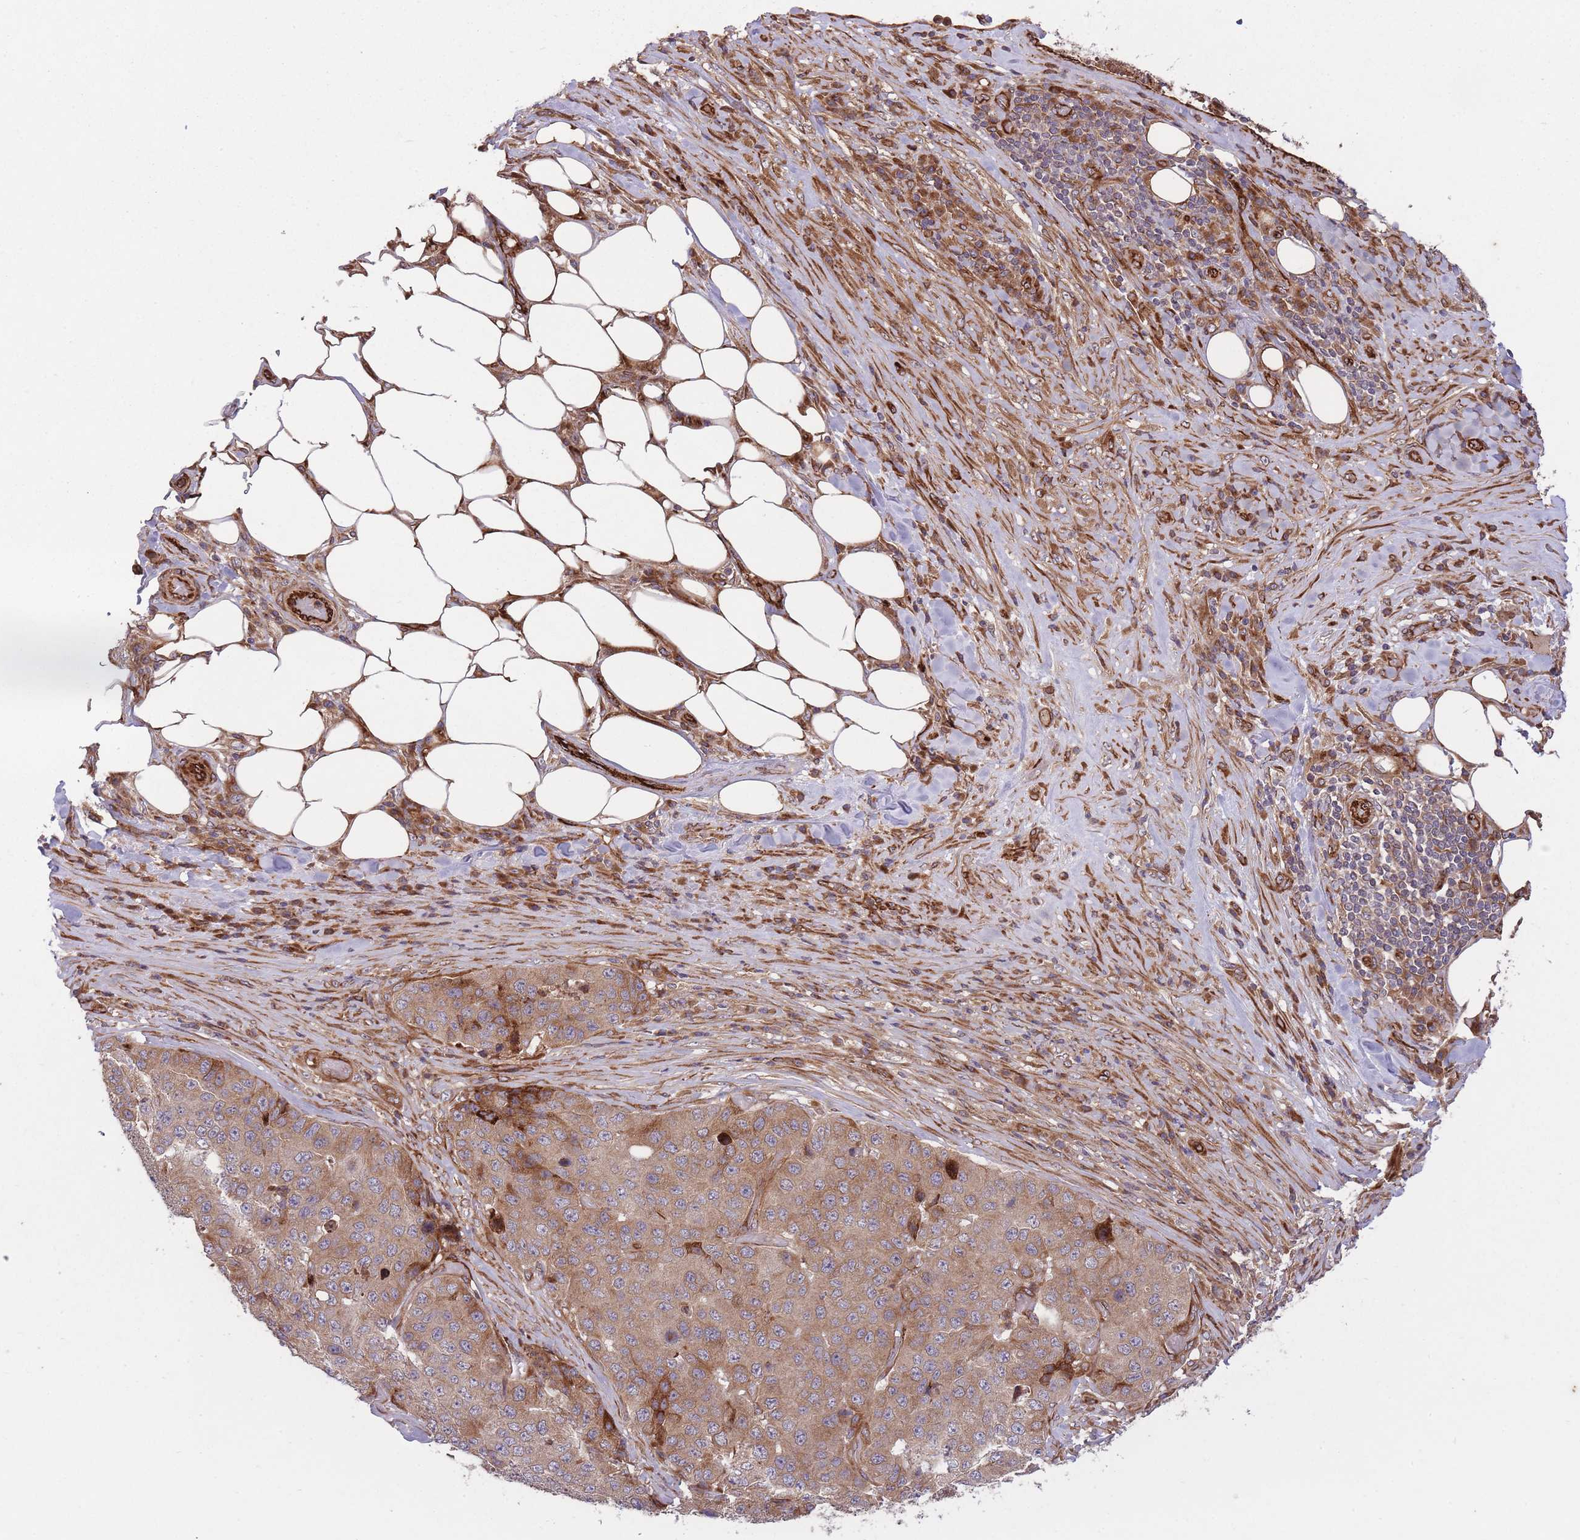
{"staining": {"intensity": "moderate", "quantity": ">75%", "location": "cytoplasmic/membranous"}, "tissue": "stomach cancer", "cell_type": "Tumor cells", "image_type": "cancer", "snomed": [{"axis": "morphology", "description": "Adenocarcinoma, NOS"}, {"axis": "topography", "description": "Stomach"}], "caption": "This image exhibits immunohistochemistry (IHC) staining of stomach cancer, with medium moderate cytoplasmic/membranous positivity in about >75% of tumor cells.", "gene": "CISH", "patient": {"sex": "male", "age": 71}}